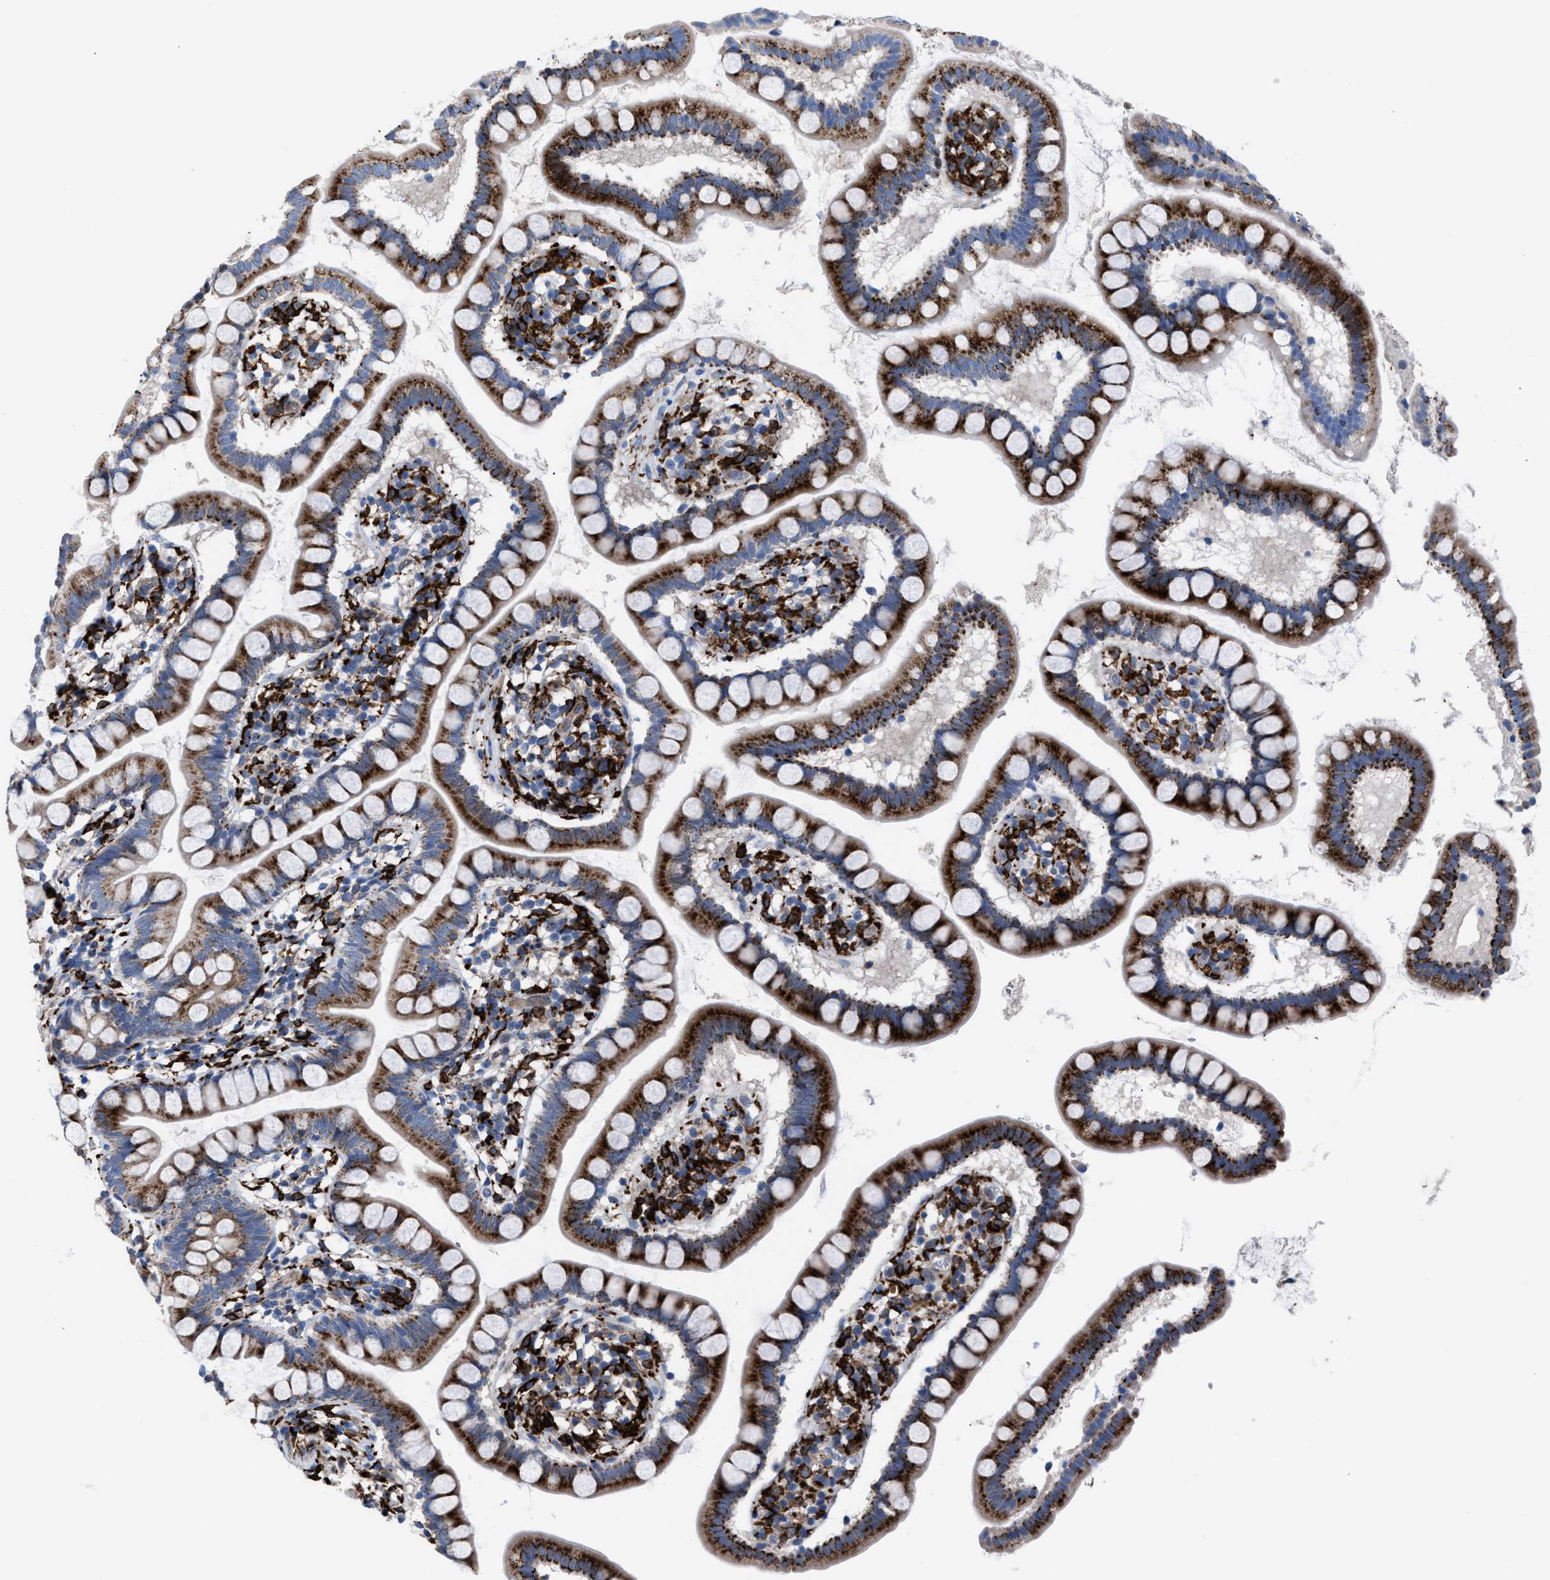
{"staining": {"intensity": "strong", "quantity": "25%-75%", "location": "cytoplasmic/membranous"}, "tissue": "small intestine", "cell_type": "Glandular cells", "image_type": "normal", "snomed": [{"axis": "morphology", "description": "Normal tissue, NOS"}, {"axis": "topography", "description": "Small intestine"}], "caption": "Brown immunohistochemical staining in benign human small intestine exhibits strong cytoplasmic/membranous staining in about 25%-75% of glandular cells.", "gene": "SLC47A1", "patient": {"sex": "female", "age": 84}}